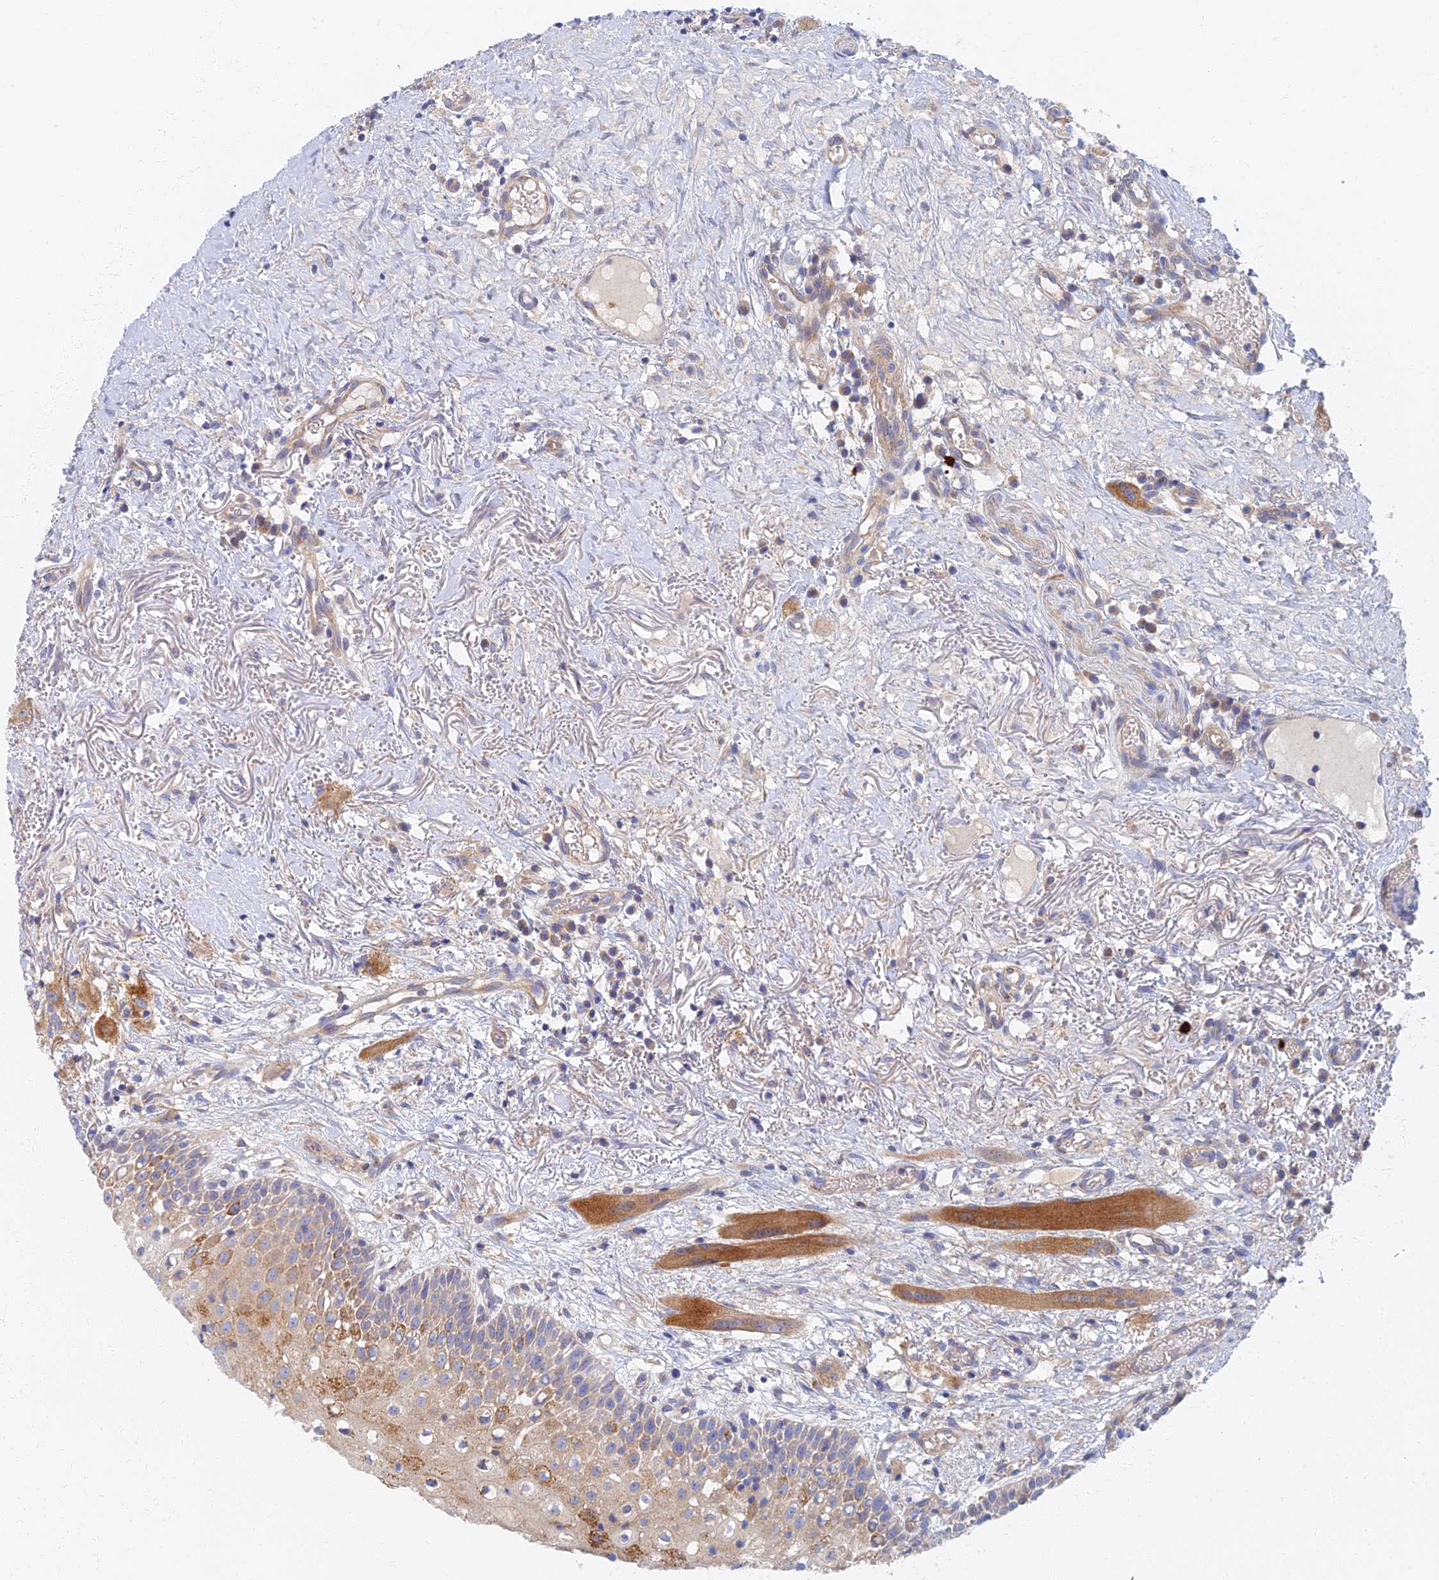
{"staining": {"intensity": "weak", "quantity": "25%-75%", "location": "cytoplasmic/membranous"}, "tissue": "oral mucosa", "cell_type": "Squamous epithelial cells", "image_type": "normal", "snomed": [{"axis": "morphology", "description": "Normal tissue, NOS"}, {"axis": "topography", "description": "Oral tissue"}], "caption": "An immunohistochemistry image of benign tissue is shown. Protein staining in brown labels weak cytoplasmic/membranous positivity in oral mucosa within squamous epithelial cells. The protein is shown in brown color, while the nuclei are stained blue.", "gene": "TMEM44", "patient": {"sex": "female", "age": 69}}